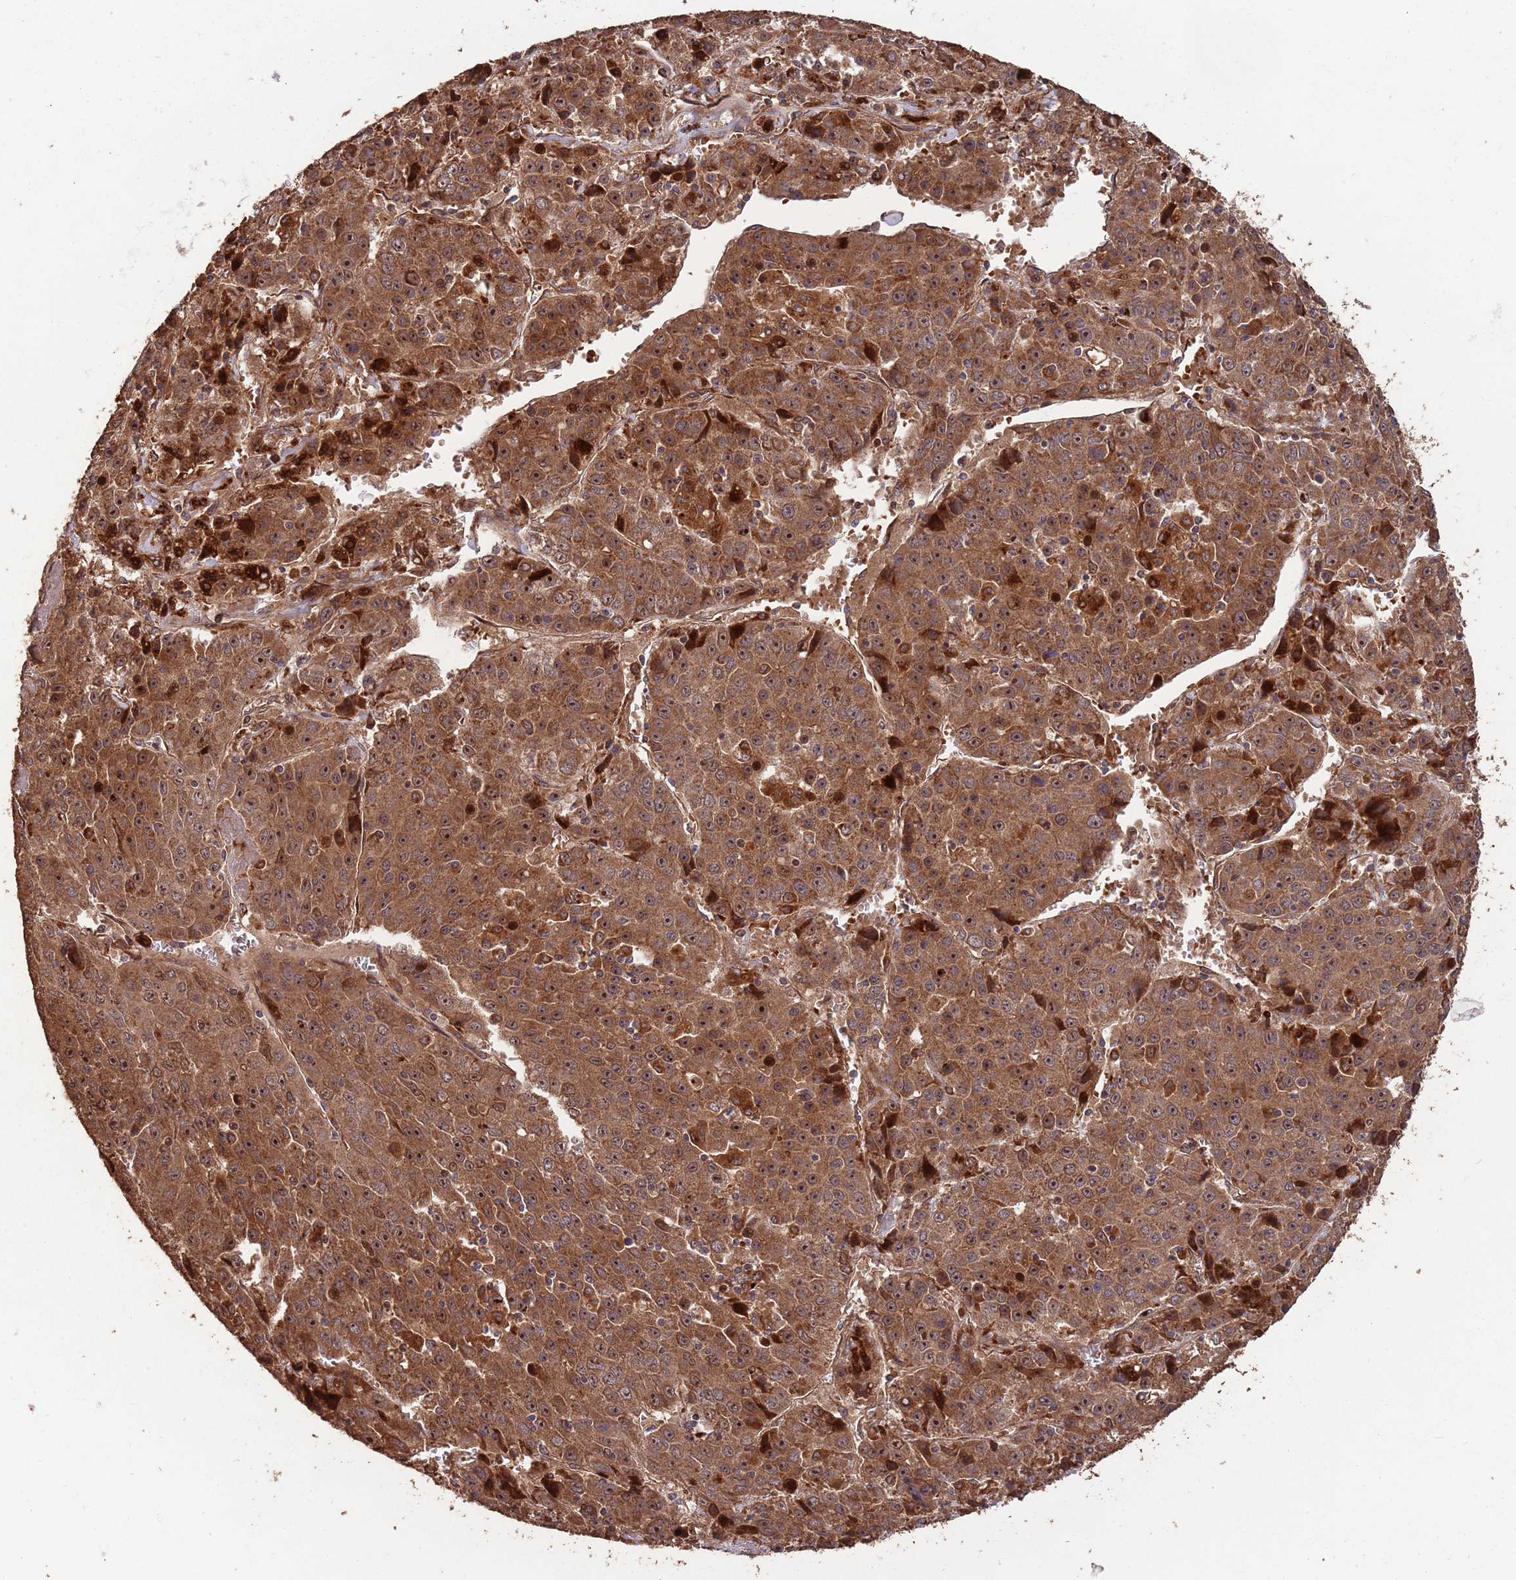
{"staining": {"intensity": "strong", "quantity": ">75%", "location": "cytoplasmic/membranous,nuclear"}, "tissue": "liver cancer", "cell_type": "Tumor cells", "image_type": "cancer", "snomed": [{"axis": "morphology", "description": "Carcinoma, Hepatocellular, NOS"}, {"axis": "topography", "description": "Liver"}], "caption": "Liver hepatocellular carcinoma stained with a brown dye demonstrates strong cytoplasmic/membranous and nuclear positive staining in approximately >75% of tumor cells.", "gene": "ZNF428", "patient": {"sex": "female", "age": 53}}